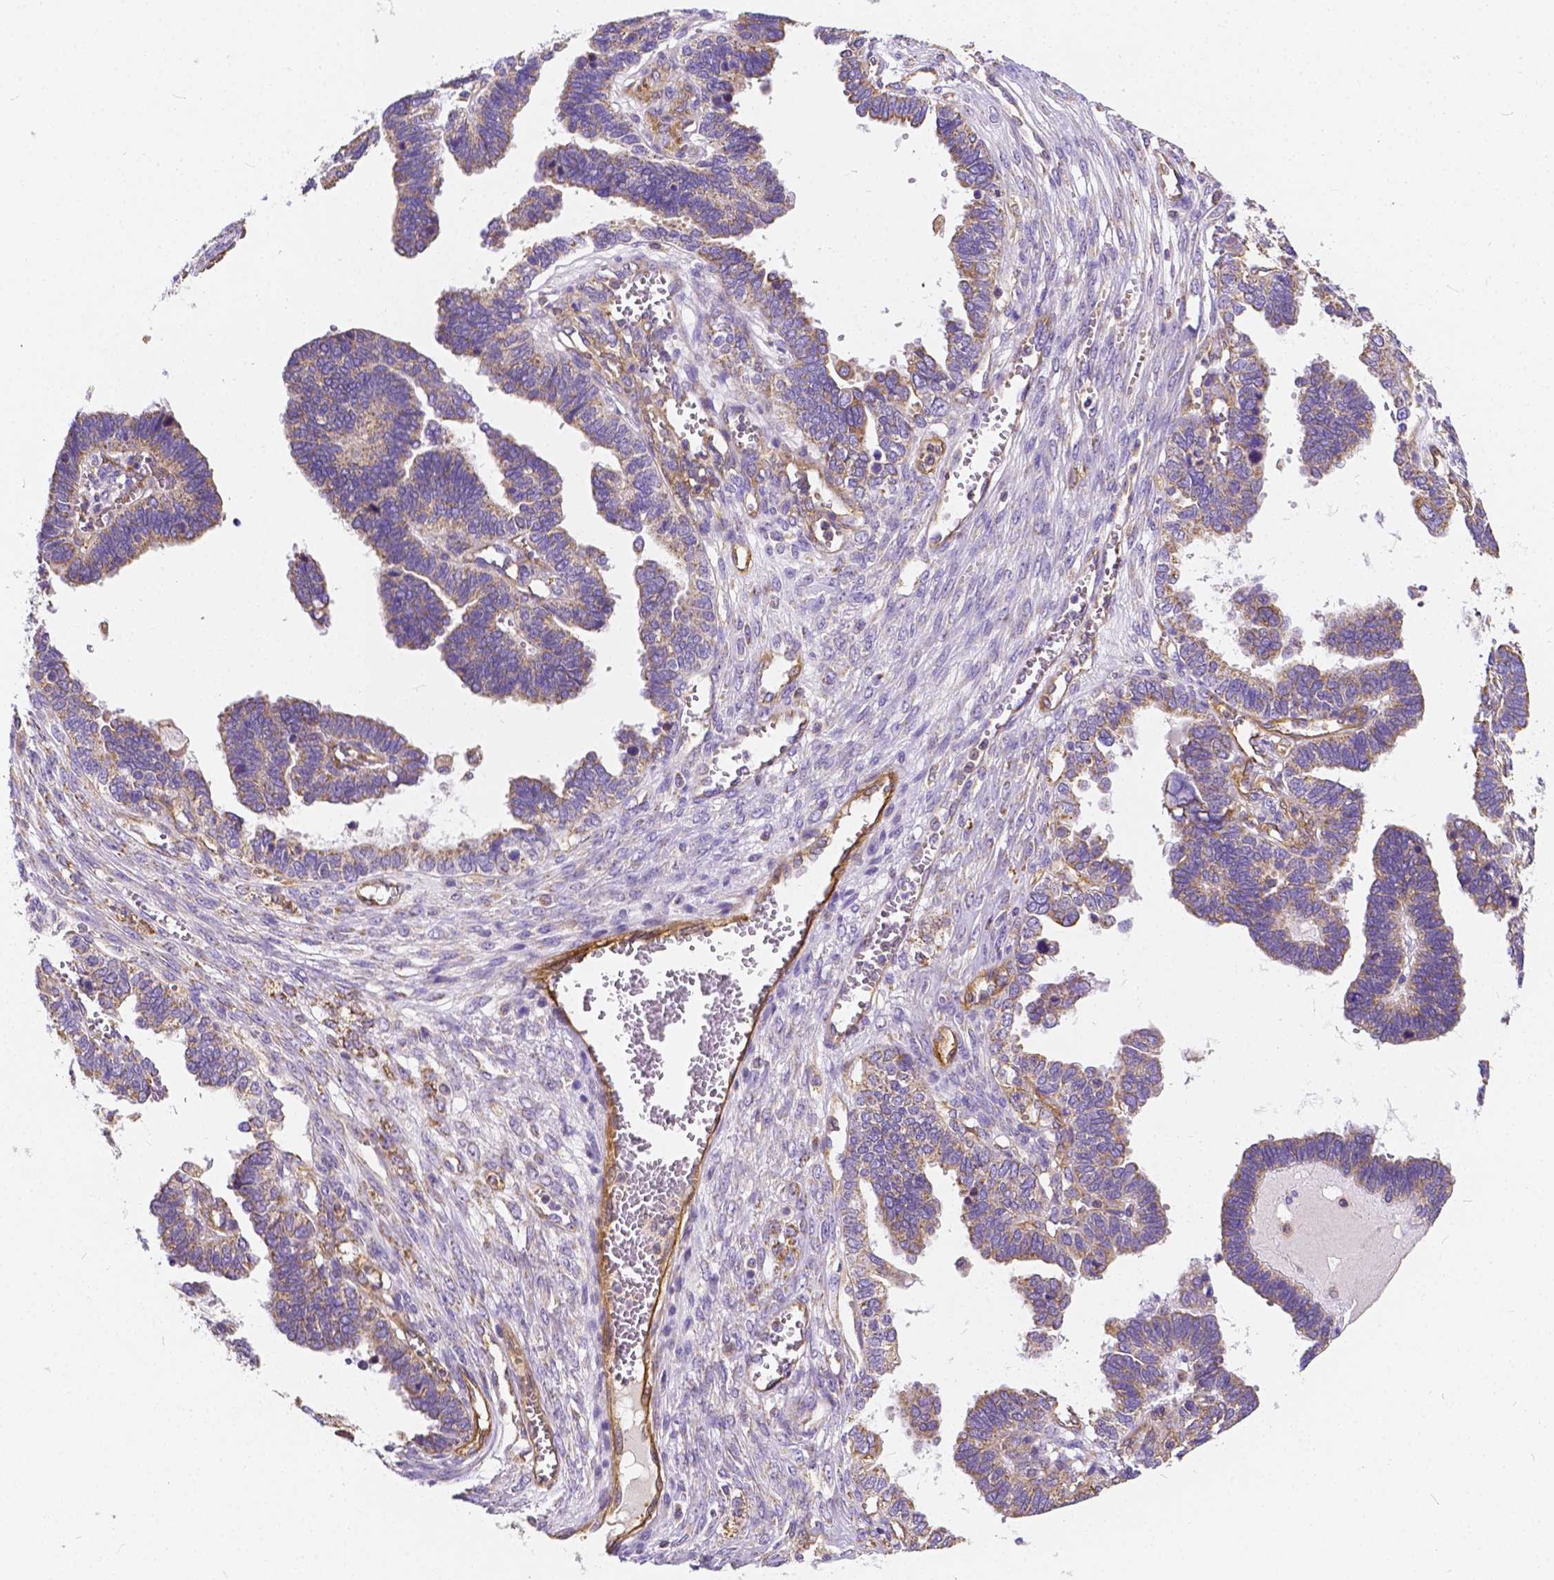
{"staining": {"intensity": "weak", "quantity": "25%-75%", "location": "cytoplasmic/membranous"}, "tissue": "ovarian cancer", "cell_type": "Tumor cells", "image_type": "cancer", "snomed": [{"axis": "morphology", "description": "Cystadenocarcinoma, serous, NOS"}, {"axis": "topography", "description": "Ovary"}], "caption": "An image of human ovarian cancer (serous cystadenocarcinoma) stained for a protein exhibits weak cytoplasmic/membranous brown staining in tumor cells.", "gene": "RAB20", "patient": {"sex": "female", "age": 51}}